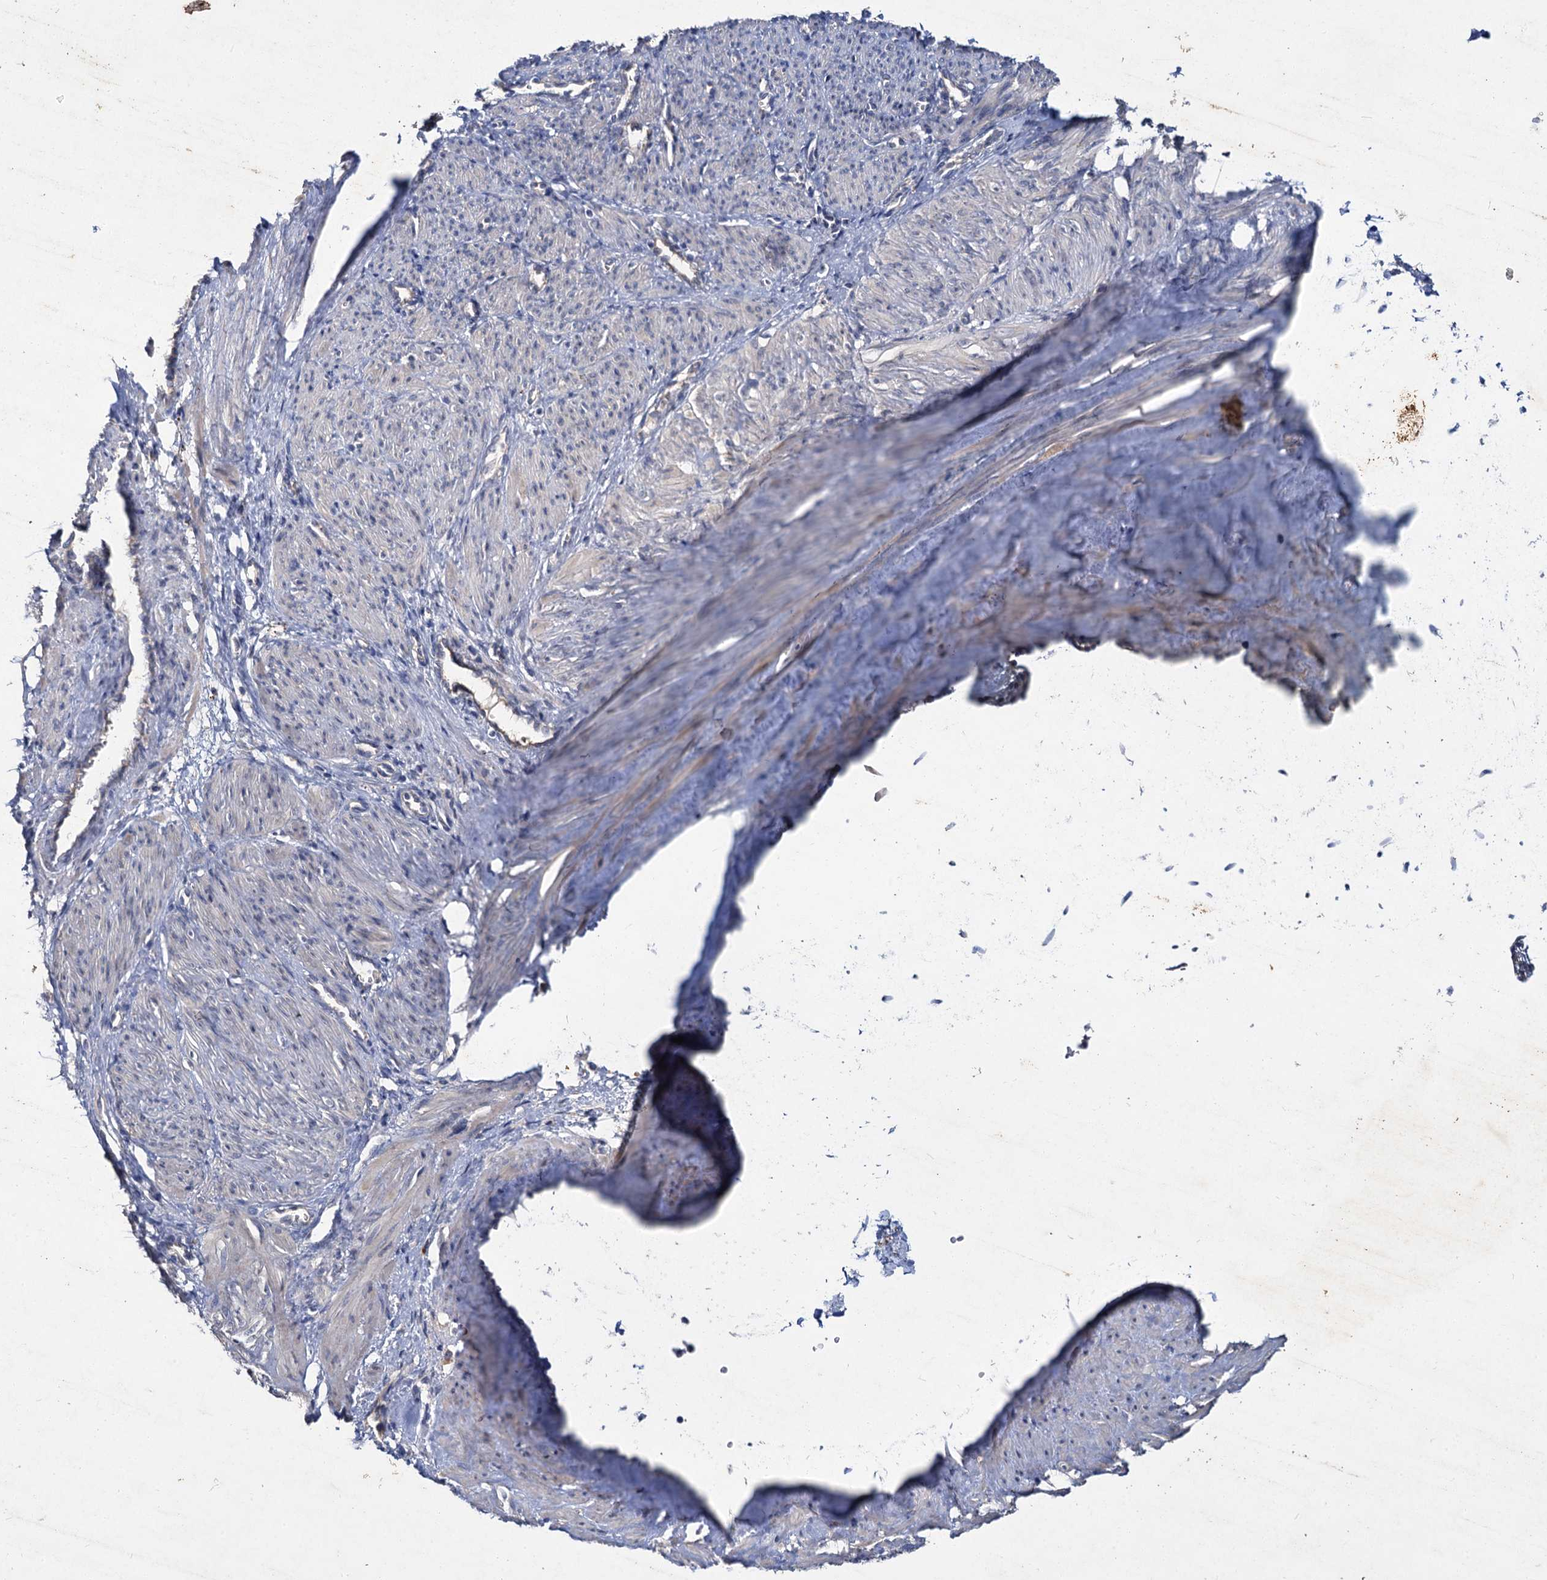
{"staining": {"intensity": "negative", "quantity": "none", "location": "none"}, "tissue": "smooth muscle", "cell_type": "Smooth muscle cells", "image_type": "normal", "snomed": [{"axis": "morphology", "description": "Normal tissue, NOS"}, {"axis": "topography", "description": "Endometrium"}], "caption": "This is an immunohistochemistry histopathology image of benign human smooth muscle. There is no positivity in smooth muscle cells.", "gene": "ATP9A", "patient": {"sex": "female", "age": 33}}